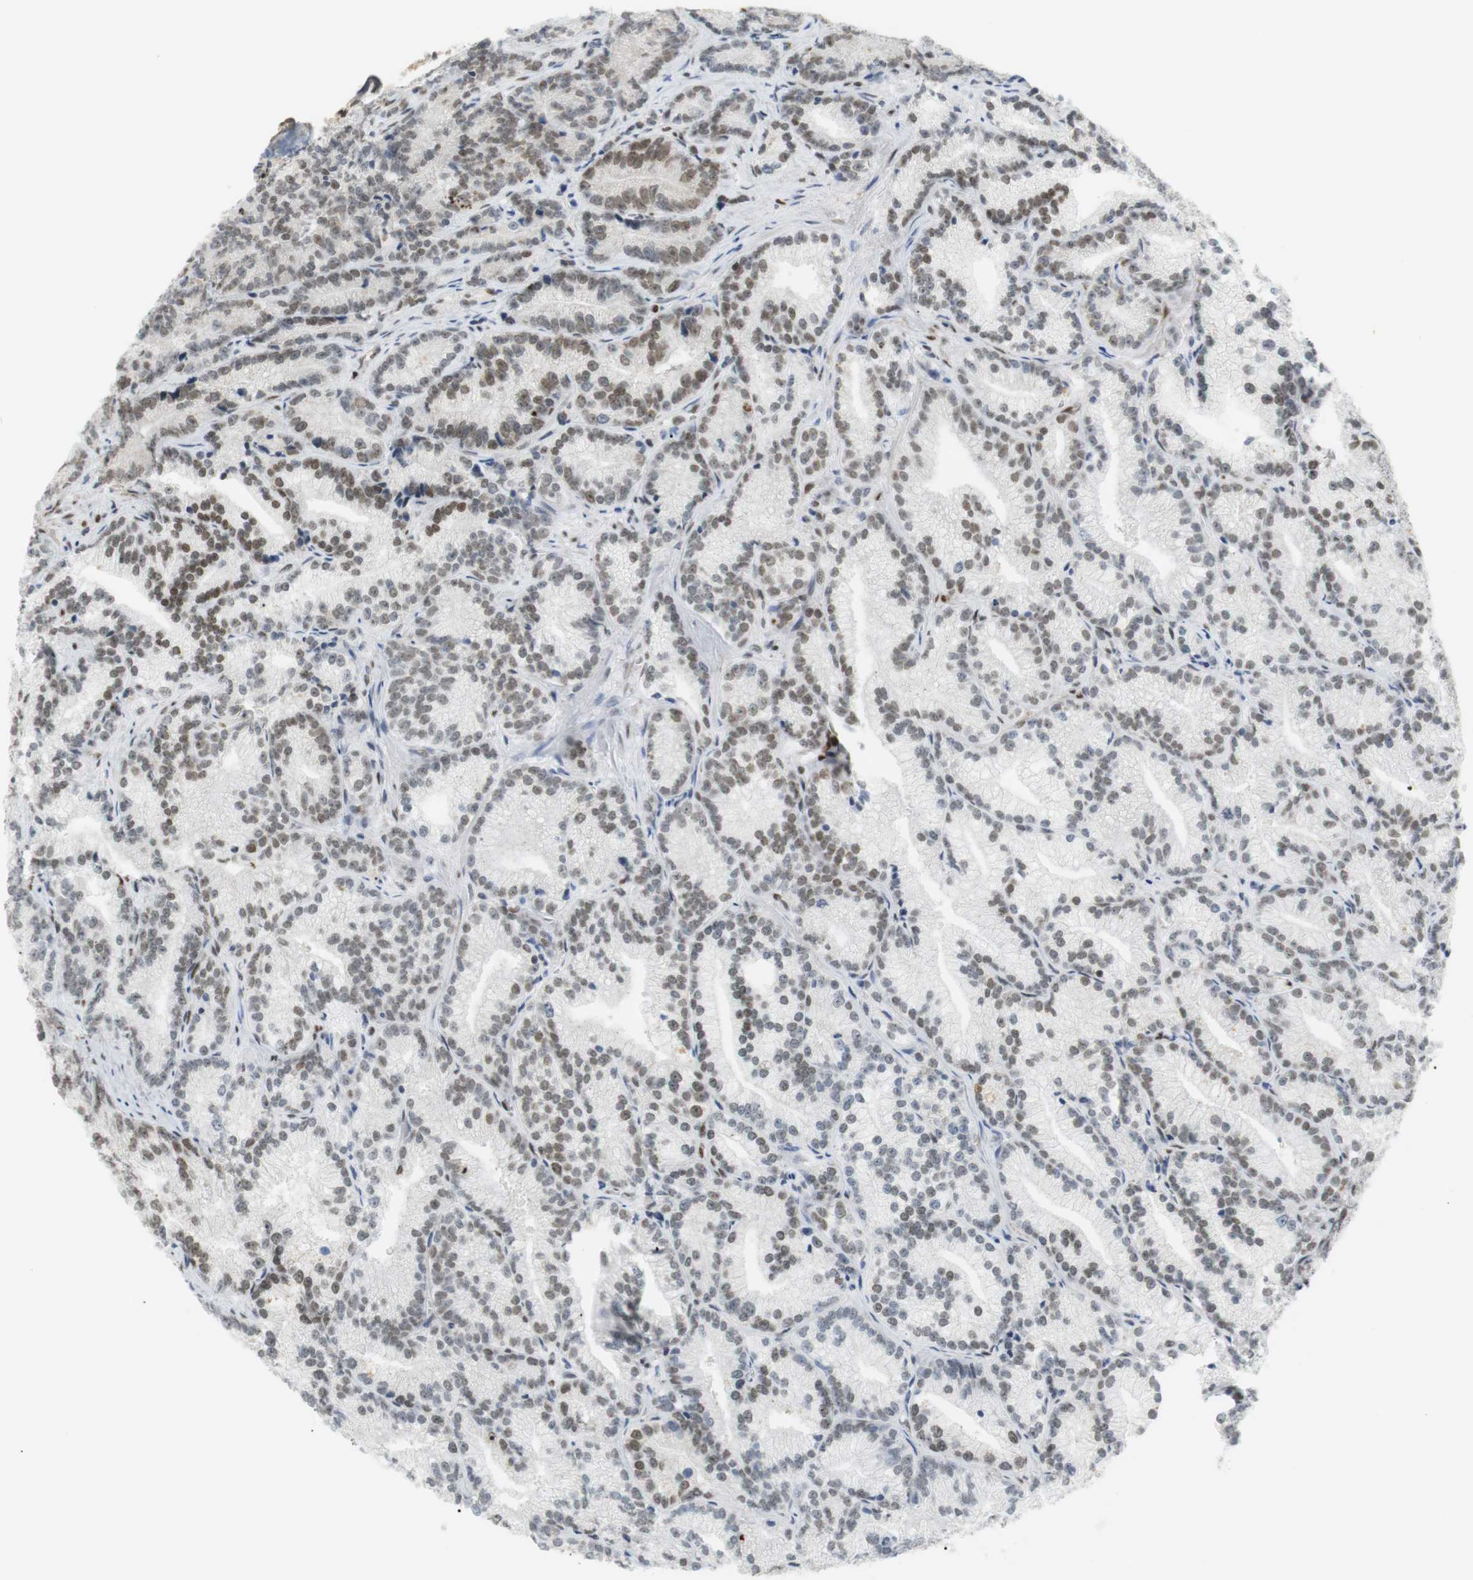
{"staining": {"intensity": "moderate", "quantity": "25%-75%", "location": "nuclear"}, "tissue": "prostate cancer", "cell_type": "Tumor cells", "image_type": "cancer", "snomed": [{"axis": "morphology", "description": "Adenocarcinoma, Low grade"}, {"axis": "topography", "description": "Prostate"}], "caption": "IHC micrograph of human prostate low-grade adenocarcinoma stained for a protein (brown), which demonstrates medium levels of moderate nuclear expression in about 25%-75% of tumor cells.", "gene": "BMI1", "patient": {"sex": "male", "age": 89}}